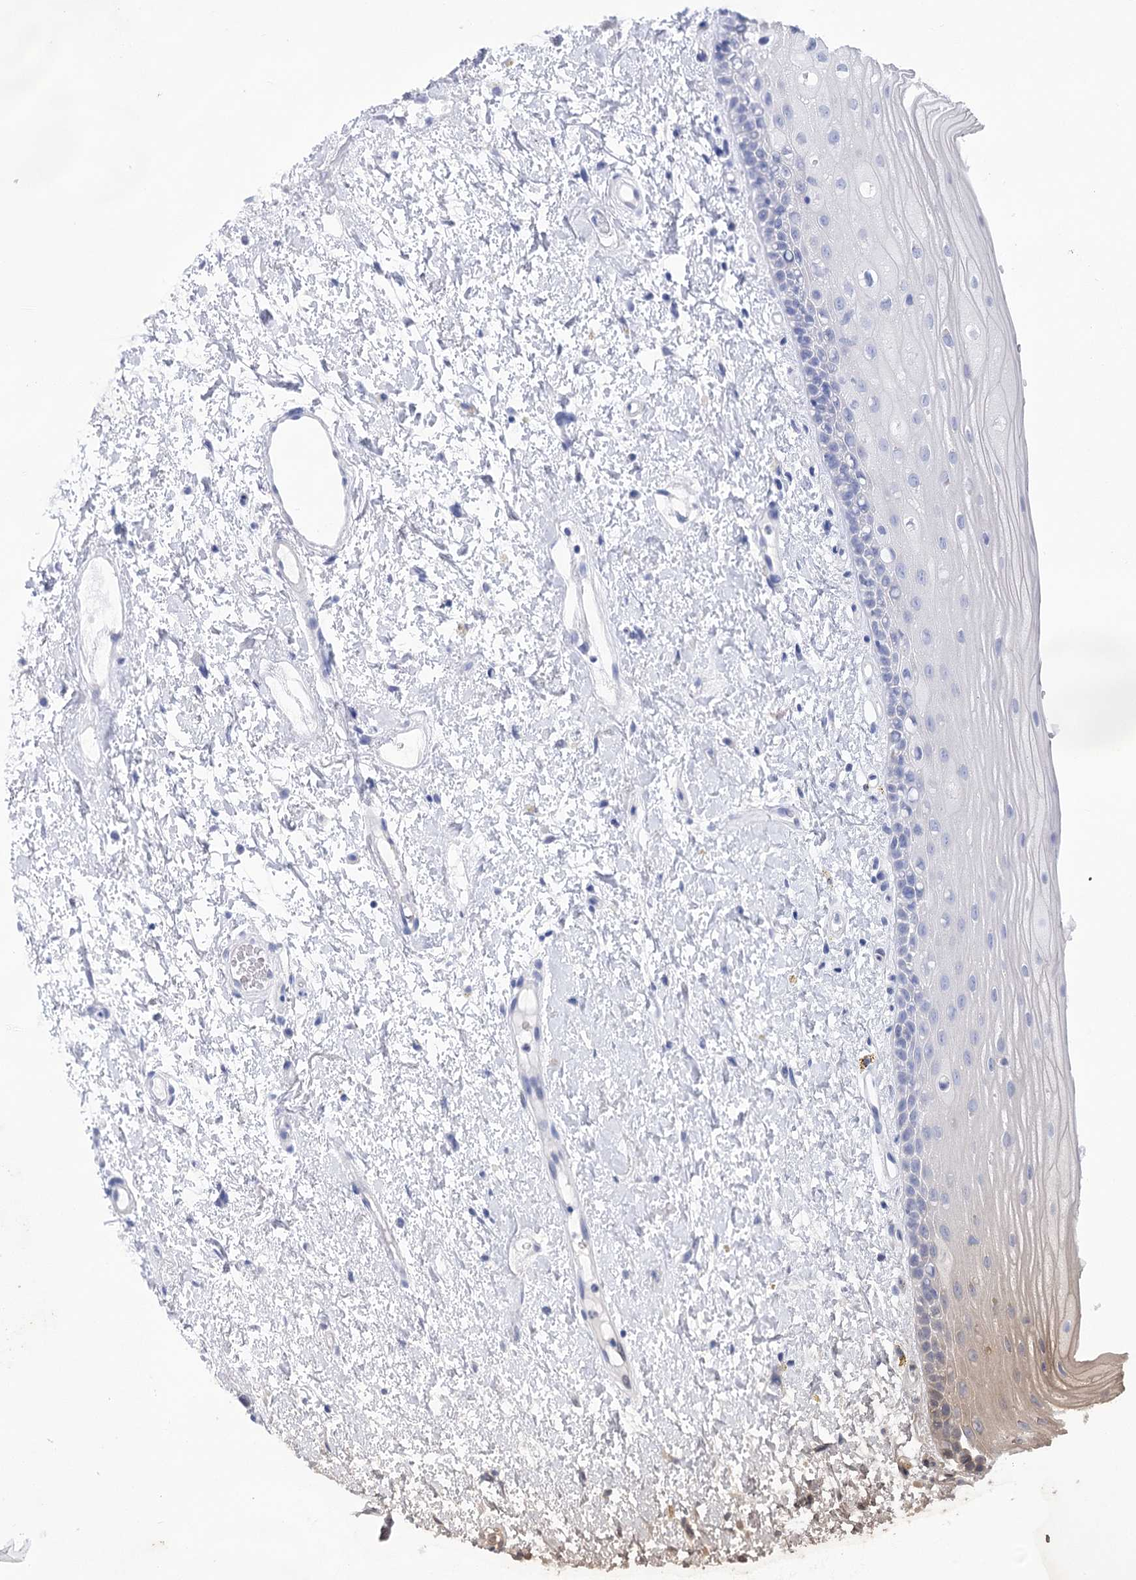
{"staining": {"intensity": "negative", "quantity": "none", "location": "none"}, "tissue": "oral mucosa", "cell_type": "Squamous epithelial cells", "image_type": "normal", "snomed": [{"axis": "morphology", "description": "Normal tissue, NOS"}, {"axis": "topography", "description": "Oral tissue"}], "caption": "Micrograph shows no protein expression in squamous epithelial cells of unremarkable oral mucosa.", "gene": "COX15", "patient": {"sex": "female", "age": 76}}